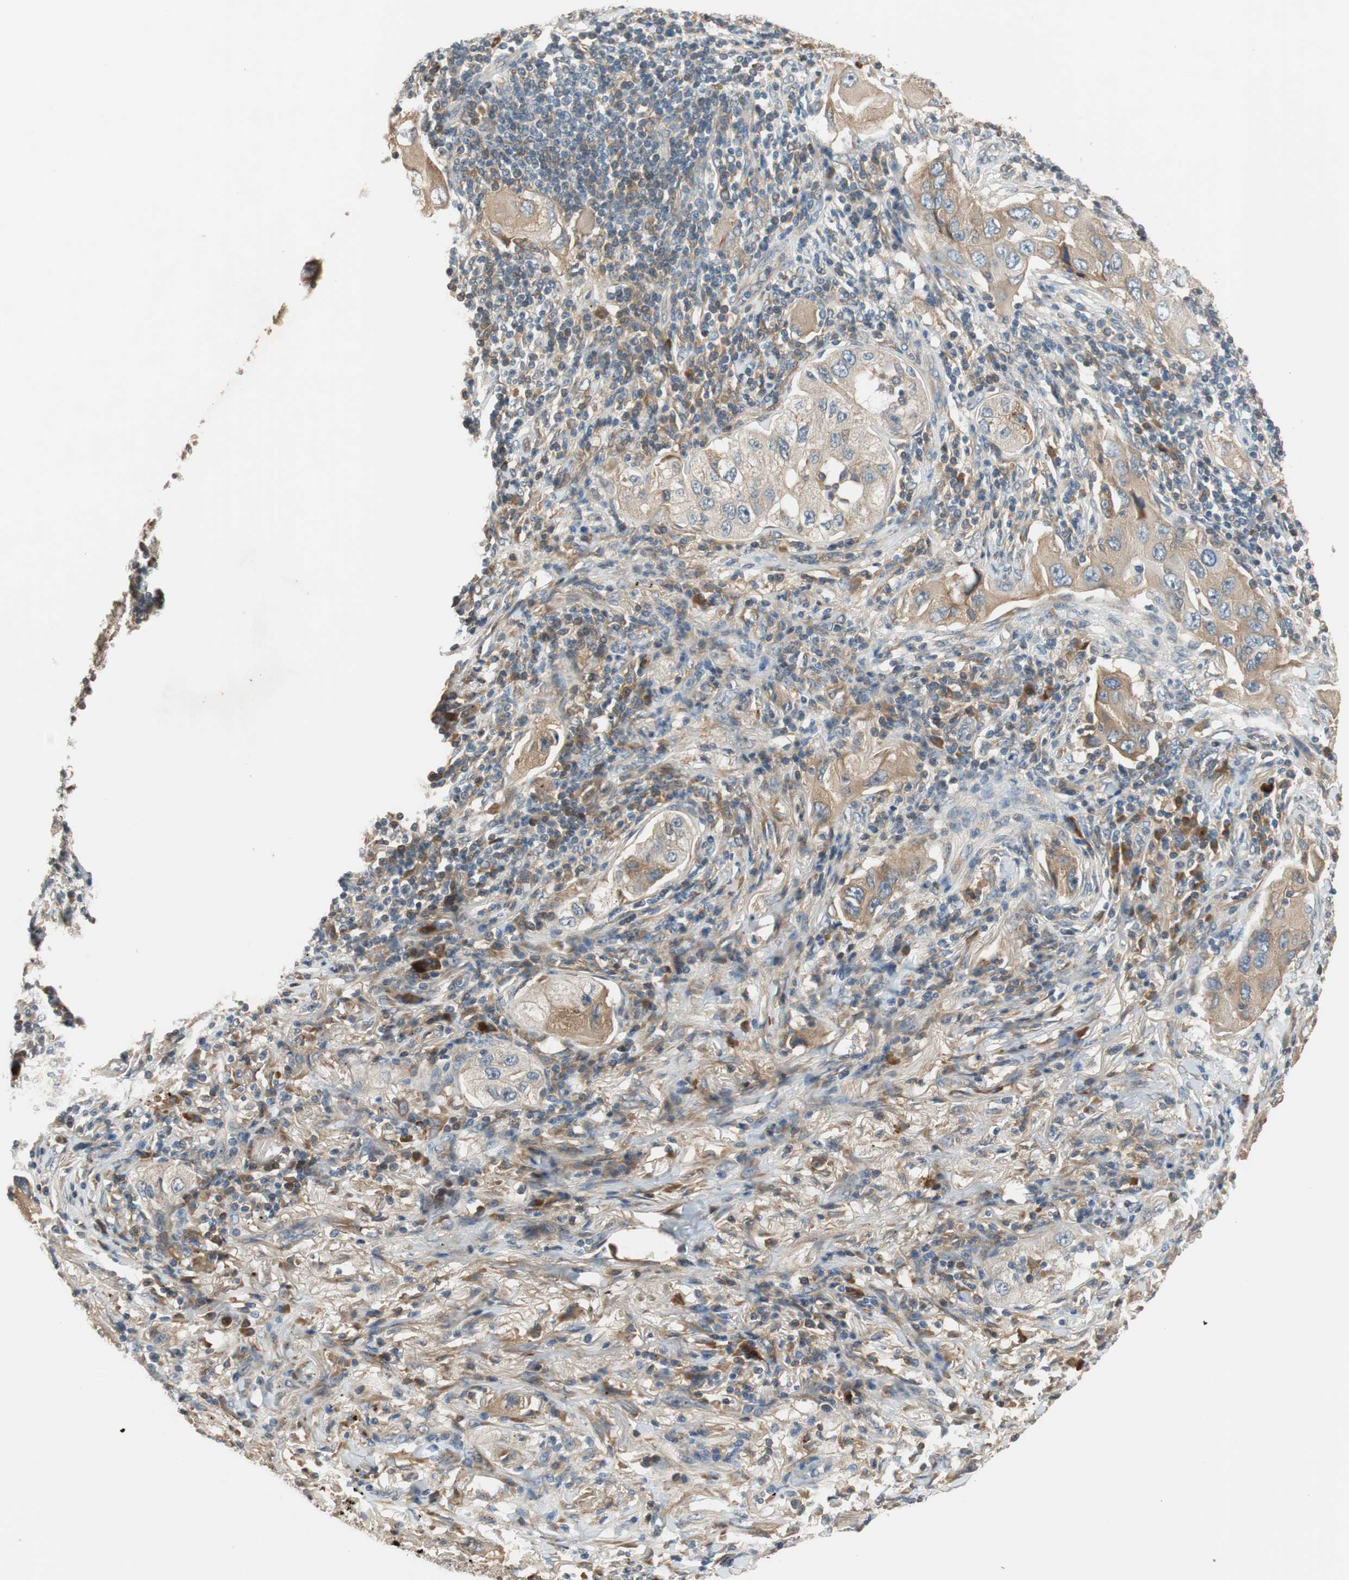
{"staining": {"intensity": "weak", "quantity": ">75%", "location": "cytoplasmic/membranous"}, "tissue": "lung cancer", "cell_type": "Tumor cells", "image_type": "cancer", "snomed": [{"axis": "morphology", "description": "Adenocarcinoma, NOS"}, {"axis": "topography", "description": "Lung"}], "caption": "Lung adenocarcinoma stained with a brown dye reveals weak cytoplasmic/membranous positive staining in approximately >75% of tumor cells.", "gene": "C4A", "patient": {"sex": "female", "age": 65}}